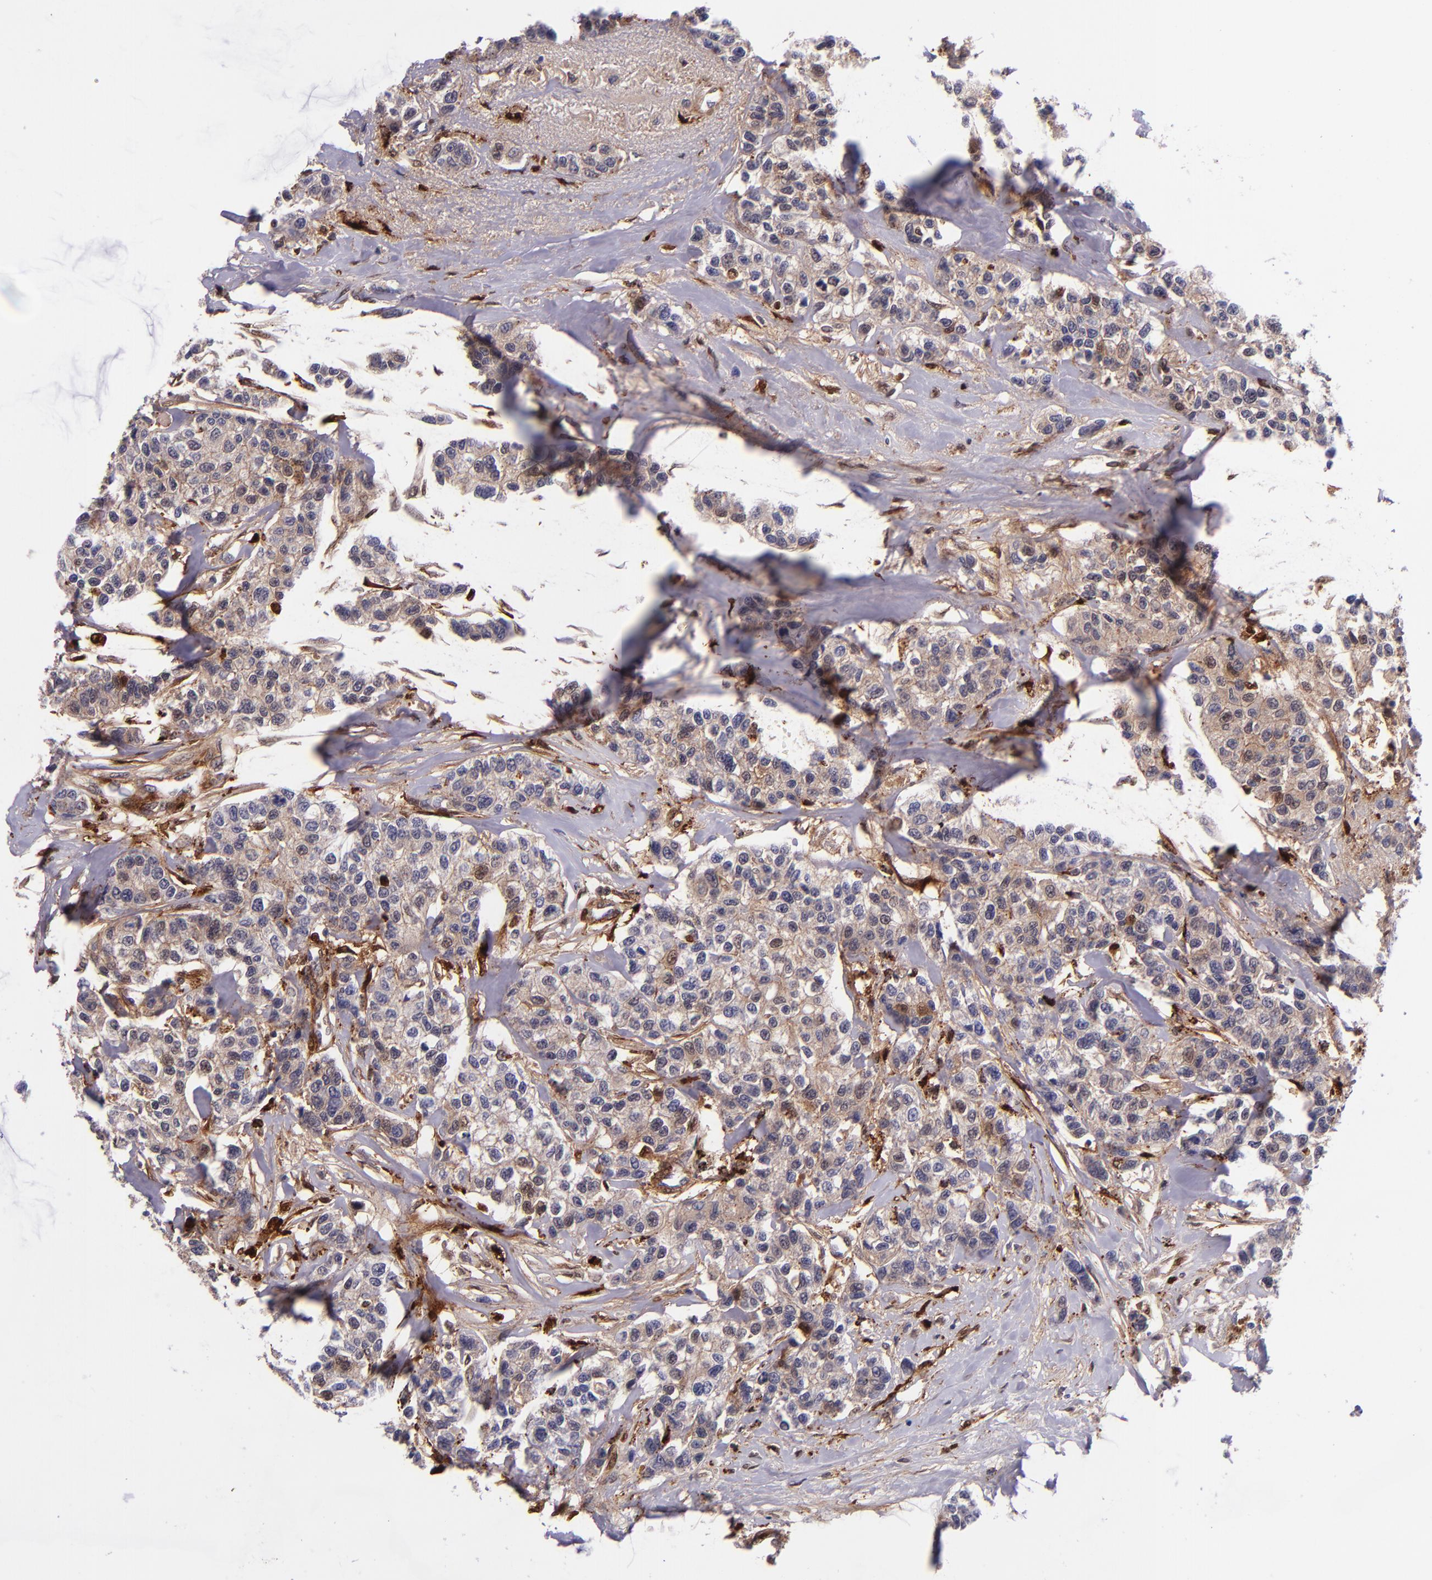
{"staining": {"intensity": "weak", "quantity": "25%-75%", "location": "cytoplasmic/membranous,nuclear"}, "tissue": "breast cancer", "cell_type": "Tumor cells", "image_type": "cancer", "snomed": [{"axis": "morphology", "description": "Duct carcinoma"}, {"axis": "topography", "description": "Breast"}], "caption": "Breast cancer stained for a protein (brown) reveals weak cytoplasmic/membranous and nuclear positive positivity in approximately 25%-75% of tumor cells.", "gene": "LGALS1", "patient": {"sex": "female", "age": 51}}